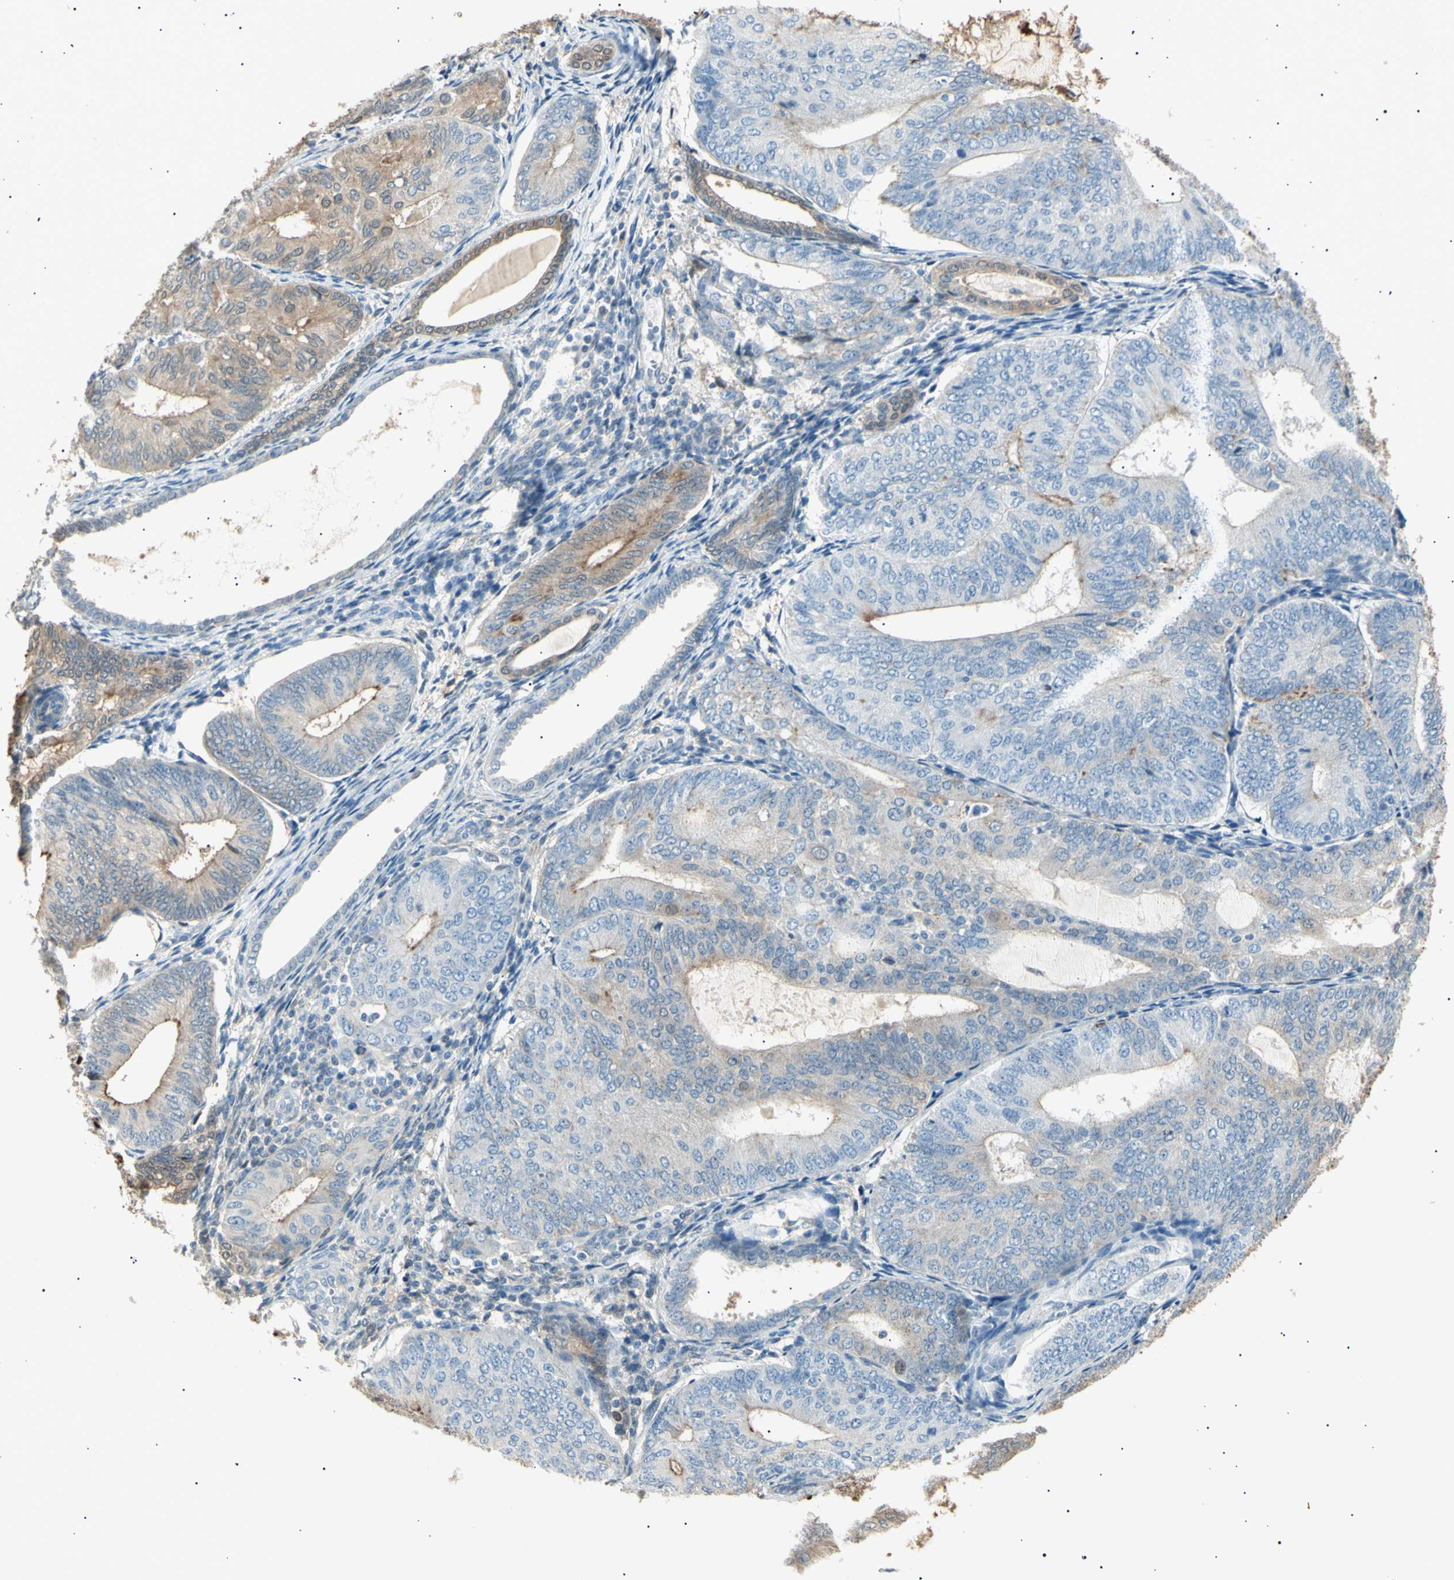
{"staining": {"intensity": "weak", "quantity": "25%-75%", "location": "cytoplasmic/membranous"}, "tissue": "endometrial cancer", "cell_type": "Tumor cells", "image_type": "cancer", "snomed": [{"axis": "morphology", "description": "Adenocarcinoma, NOS"}, {"axis": "topography", "description": "Endometrium"}], "caption": "Immunohistochemical staining of adenocarcinoma (endometrial) reveals weak cytoplasmic/membranous protein positivity in about 25%-75% of tumor cells. (DAB IHC, brown staining for protein, blue staining for nuclei).", "gene": "LHPP", "patient": {"sex": "female", "age": 81}}